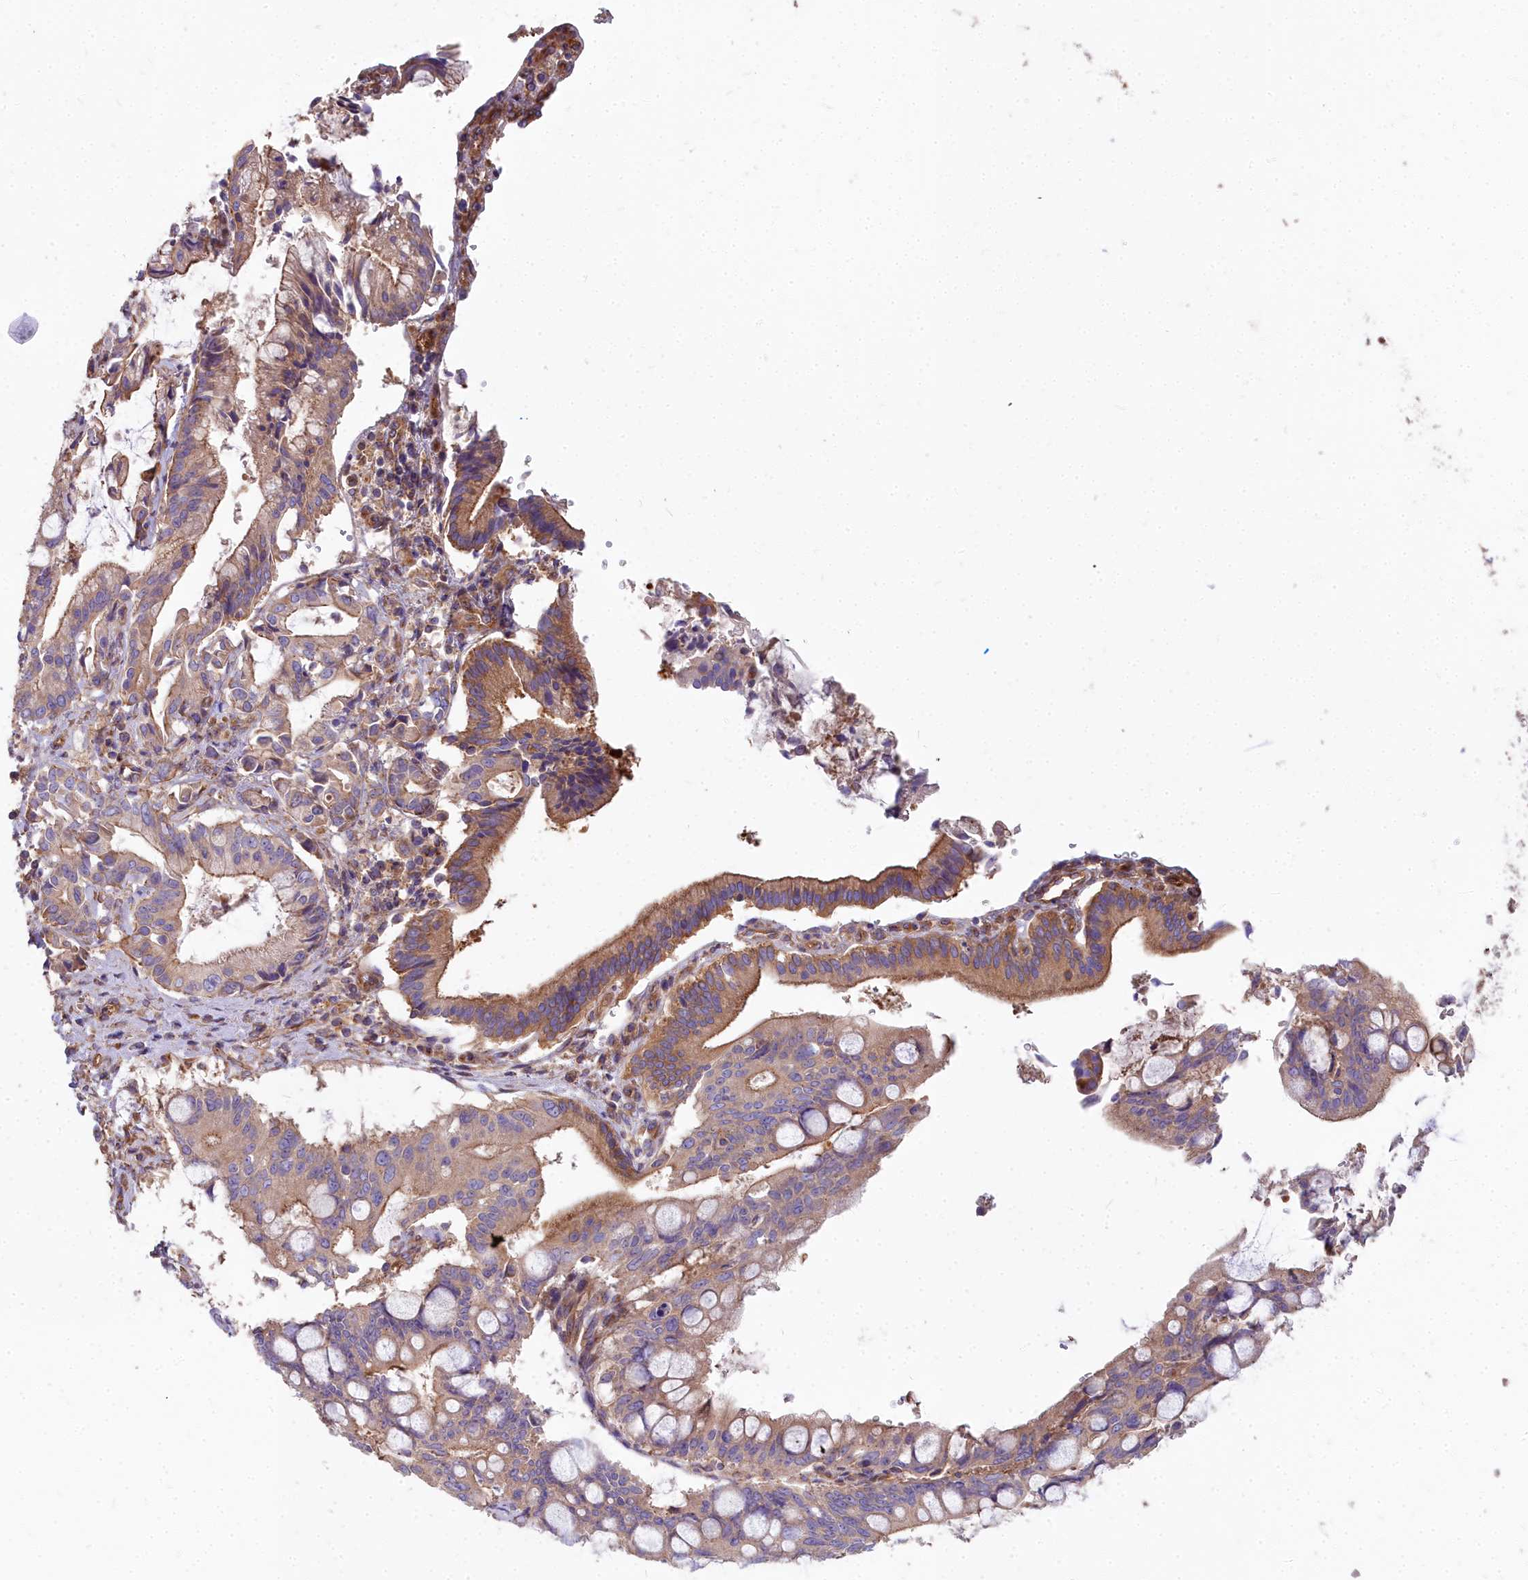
{"staining": {"intensity": "moderate", "quantity": "25%-75%", "location": "cytoplasmic/membranous"}, "tissue": "pancreatic cancer", "cell_type": "Tumor cells", "image_type": "cancer", "snomed": [{"axis": "morphology", "description": "Adenocarcinoma, NOS"}, {"axis": "topography", "description": "Pancreas"}], "caption": "The micrograph exhibits immunohistochemical staining of adenocarcinoma (pancreatic). There is moderate cytoplasmic/membranous expression is appreciated in approximately 25%-75% of tumor cells.", "gene": "DCTN3", "patient": {"sex": "male", "age": 68}}